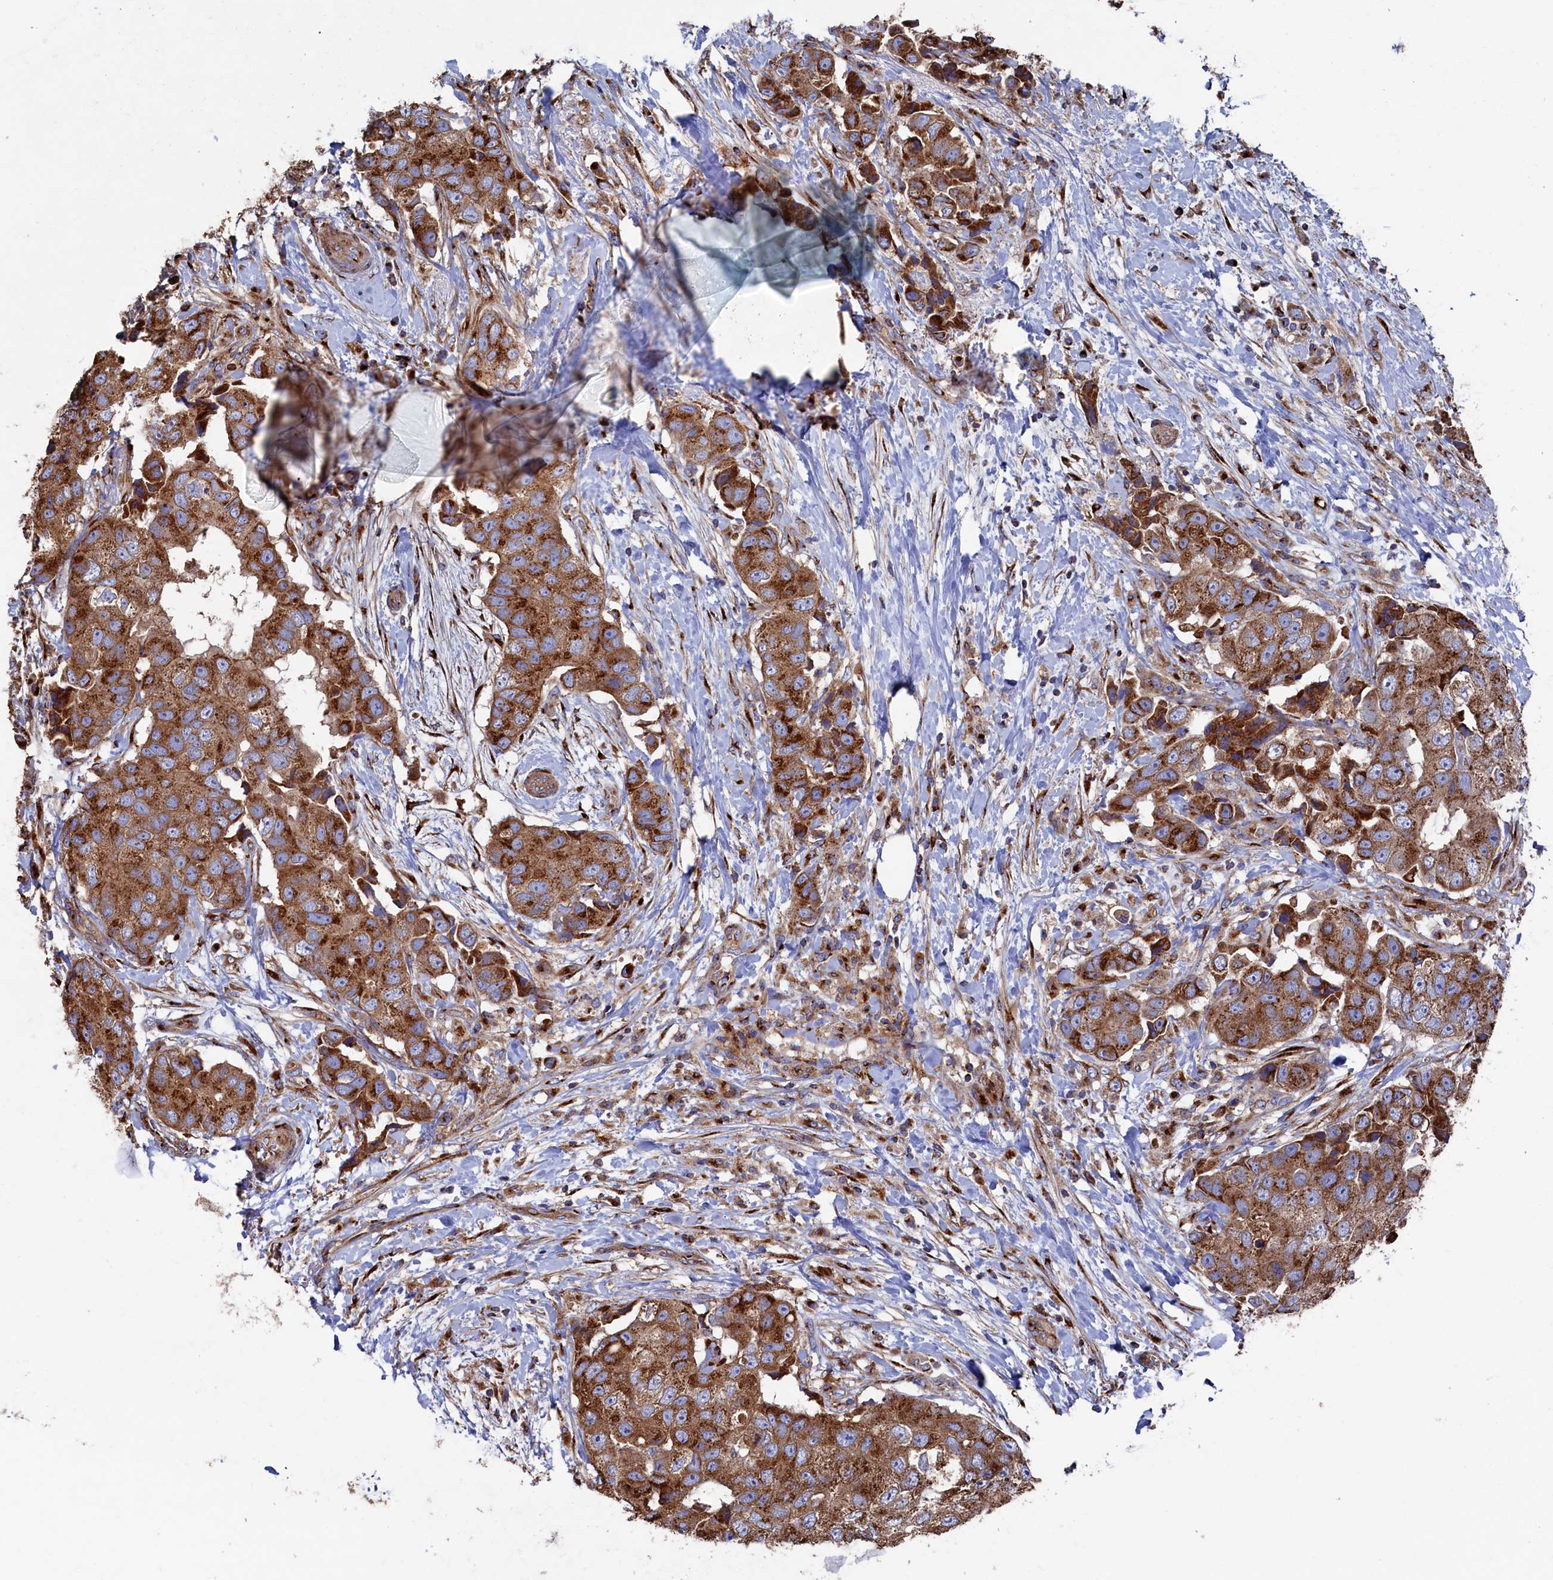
{"staining": {"intensity": "strong", "quantity": ">75%", "location": "cytoplasmic/membranous"}, "tissue": "breast cancer", "cell_type": "Tumor cells", "image_type": "cancer", "snomed": [{"axis": "morphology", "description": "Normal tissue, NOS"}, {"axis": "morphology", "description": "Duct carcinoma"}, {"axis": "topography", "description": "Breast"}], "caption": "A brown stain labels strong cytoplasmic/membranous positivity of a protein in breast cancer tumor cells.", "gene": "PRRC1", "patient": {"sex": "female", "age": 62}}